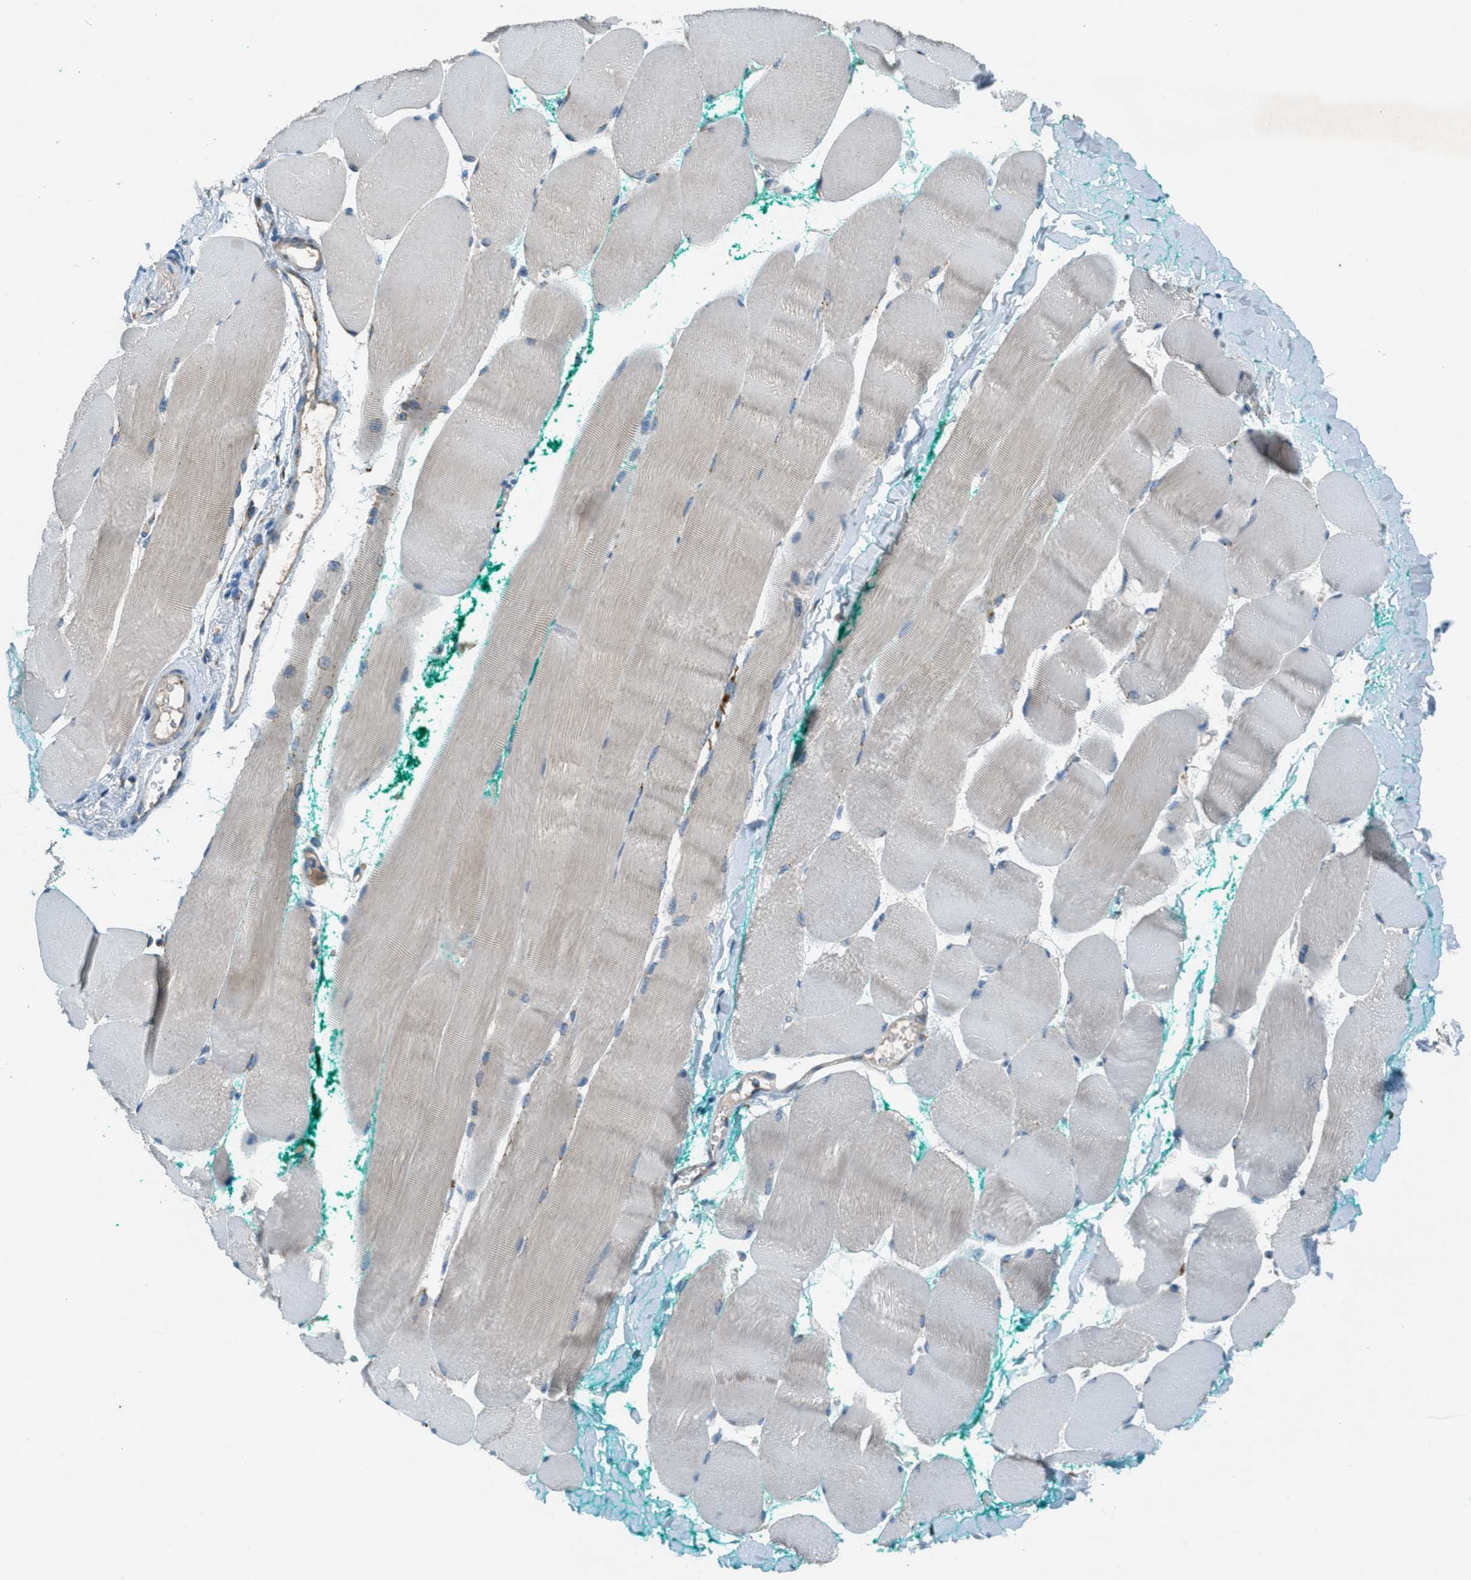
{"staining": {"intensity": "negative", "quantity": "none", "location": "none"}, "tissue": "skeletal muscle", "cell_type": "Myocytes", "image_type": "normal", "snomed": [{"axis": "morphology", "description": "Normal tissue, NOS"}, {"axis": "morphology", "description": "Squamous cell carcinoma, NOS"}, {"axis": "topography", "description": "Skeletal muscle"}], "caption": "This histopathology image is of unremarkable skeletal muscle stained with IHC to label a protein in brown with the nuclei are counter-stained blue. There is no staining in myocytes.", "gene": "BCKDK", "patient": {"sex": "male", "age": 51}}